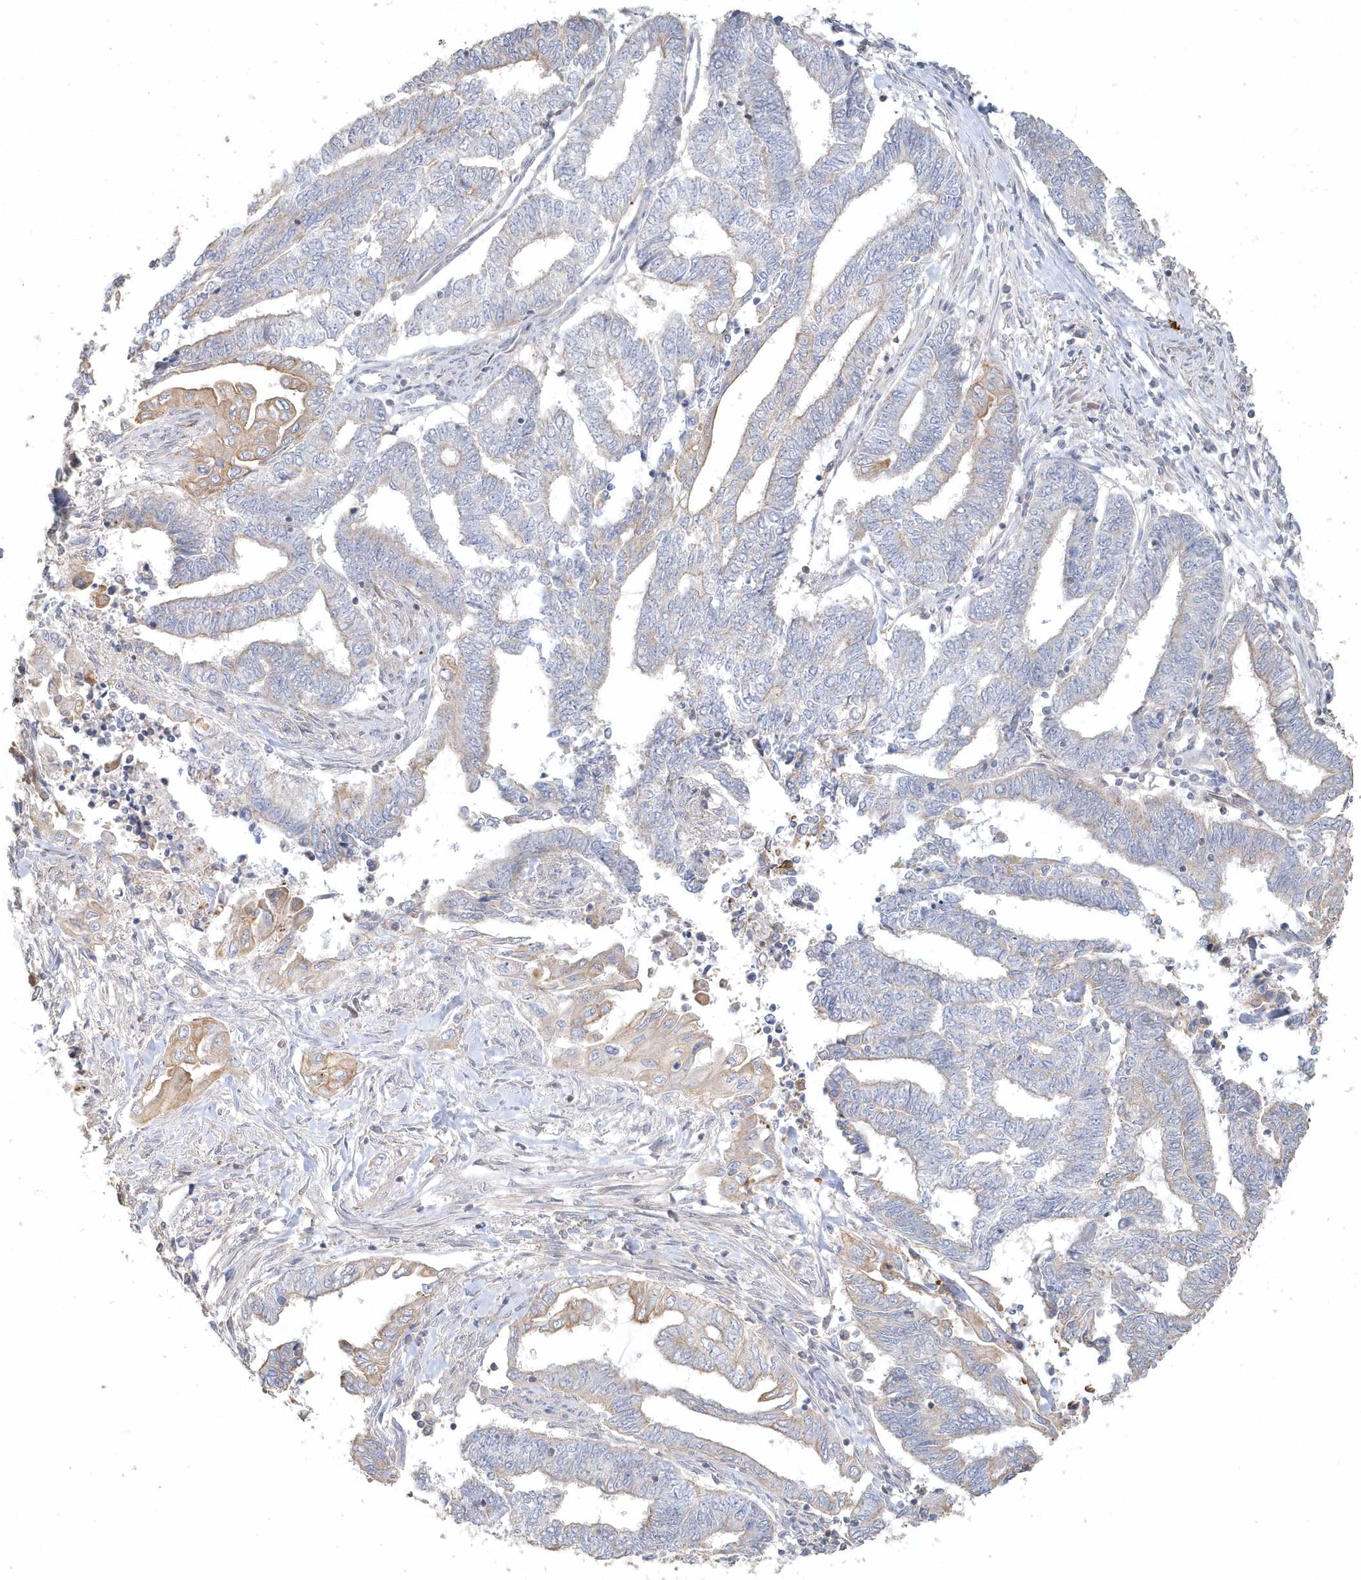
{"staining": {"intensity": "negative", "quantity": "none", "location": "none"}, "tissue": "endometrial cancer", "cell_type": "Tumor cells", "image_type": "cancer", "snomed": [{"axis": "morphology", "description": "Adenocarcinoma, NOS"}, {"axis": "topography", "description": "Uterus"}, {"axis": "topography", "description": "Endometrium"}], "caption": "Protein analysis of adenocarcinoma (endometrial) displays no significant positivity in tumor cells.", "gene": "MMRN1", "patient": {"sex": "female", "age": 70}}